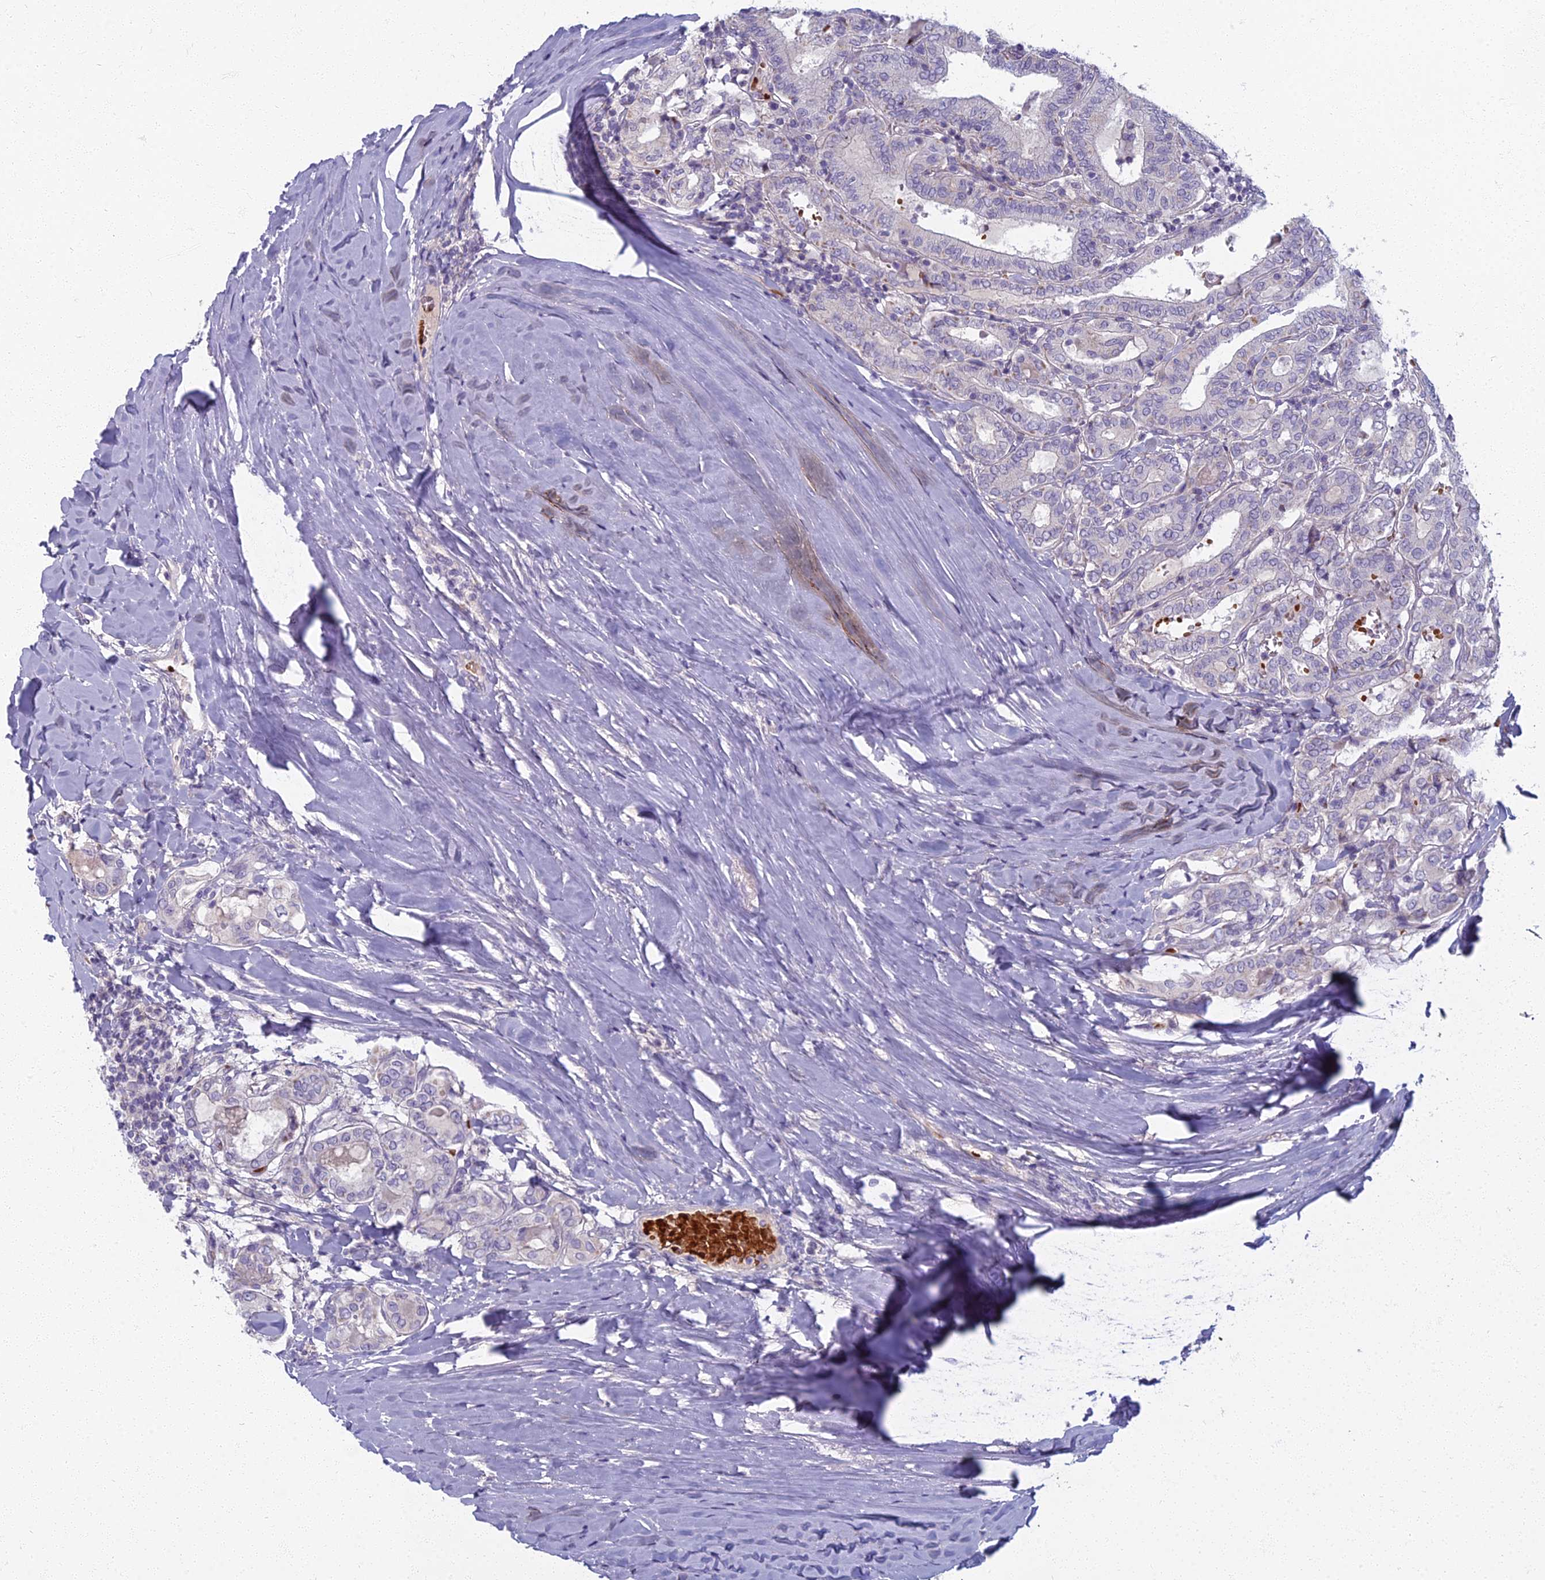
{"staining": {"intensity": "moderate", "quantity": "25%-75%", "location": "cytoplasmic/membranous"}, "tissue": "thyroid cancer", "cell_type": "Tumor cells", "image_type": "cancer", "snomed": [{"axis": "morphology", "description": "Papillary adenocarcinoma, NOS"}, {"axis": "topography", "description": "Thyroid gland"}], "caption": "Thyroid cancer was stained to show a protein in brown. There is medium levels of moderate cytoplasmic/membranous positivity in approximately 25%-75% of tumor cells.", "gene": "ARL15", "patient": {"sex": "female", "age": 72}}